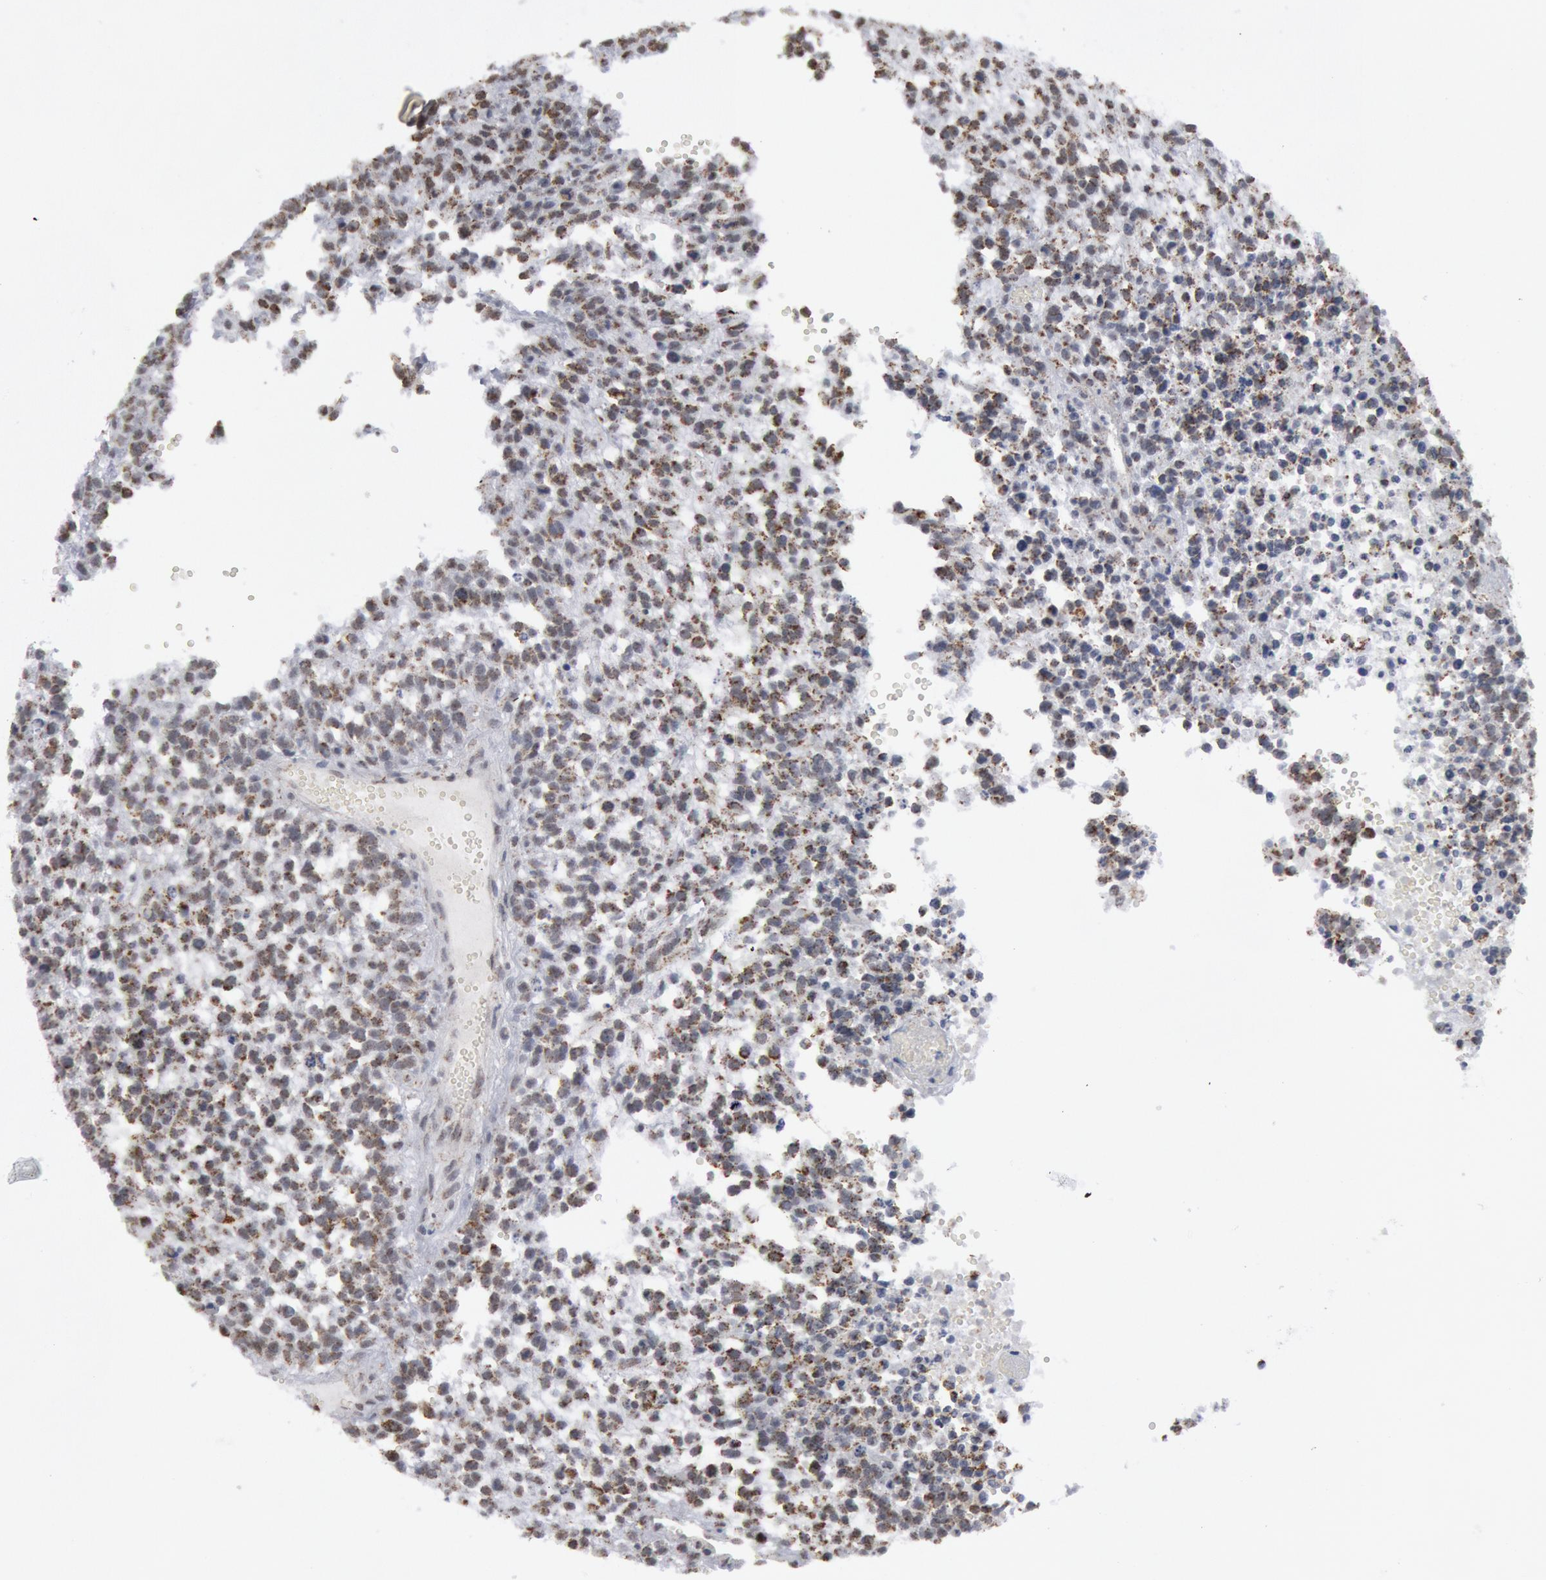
{"staining": {"intensity": "moderate", "quantity": "25%-75%", "location": "cytoplasmic/membranous"}, "tissue": "glioma", "cell_type": "Tumor cells", "image_type": "cancer", "snomed": [{"axis": "morphology", "description": "Glioma, malignant, High grade"}, {"axis": "topography", "description": "Brain"}], "caption": "A brown stain shows moderate cytoplasmic/membranous positivity of a protein in human malignant high-grade glioma tumor cells. The staining was performed using DAB (3,3'-diaminobenzidine), with brown indicating positive protein expression. Nuclei are stained blue with hematoxylin.", "gene": "CASP9", "patient": {"sex": "male", "age": 66}}